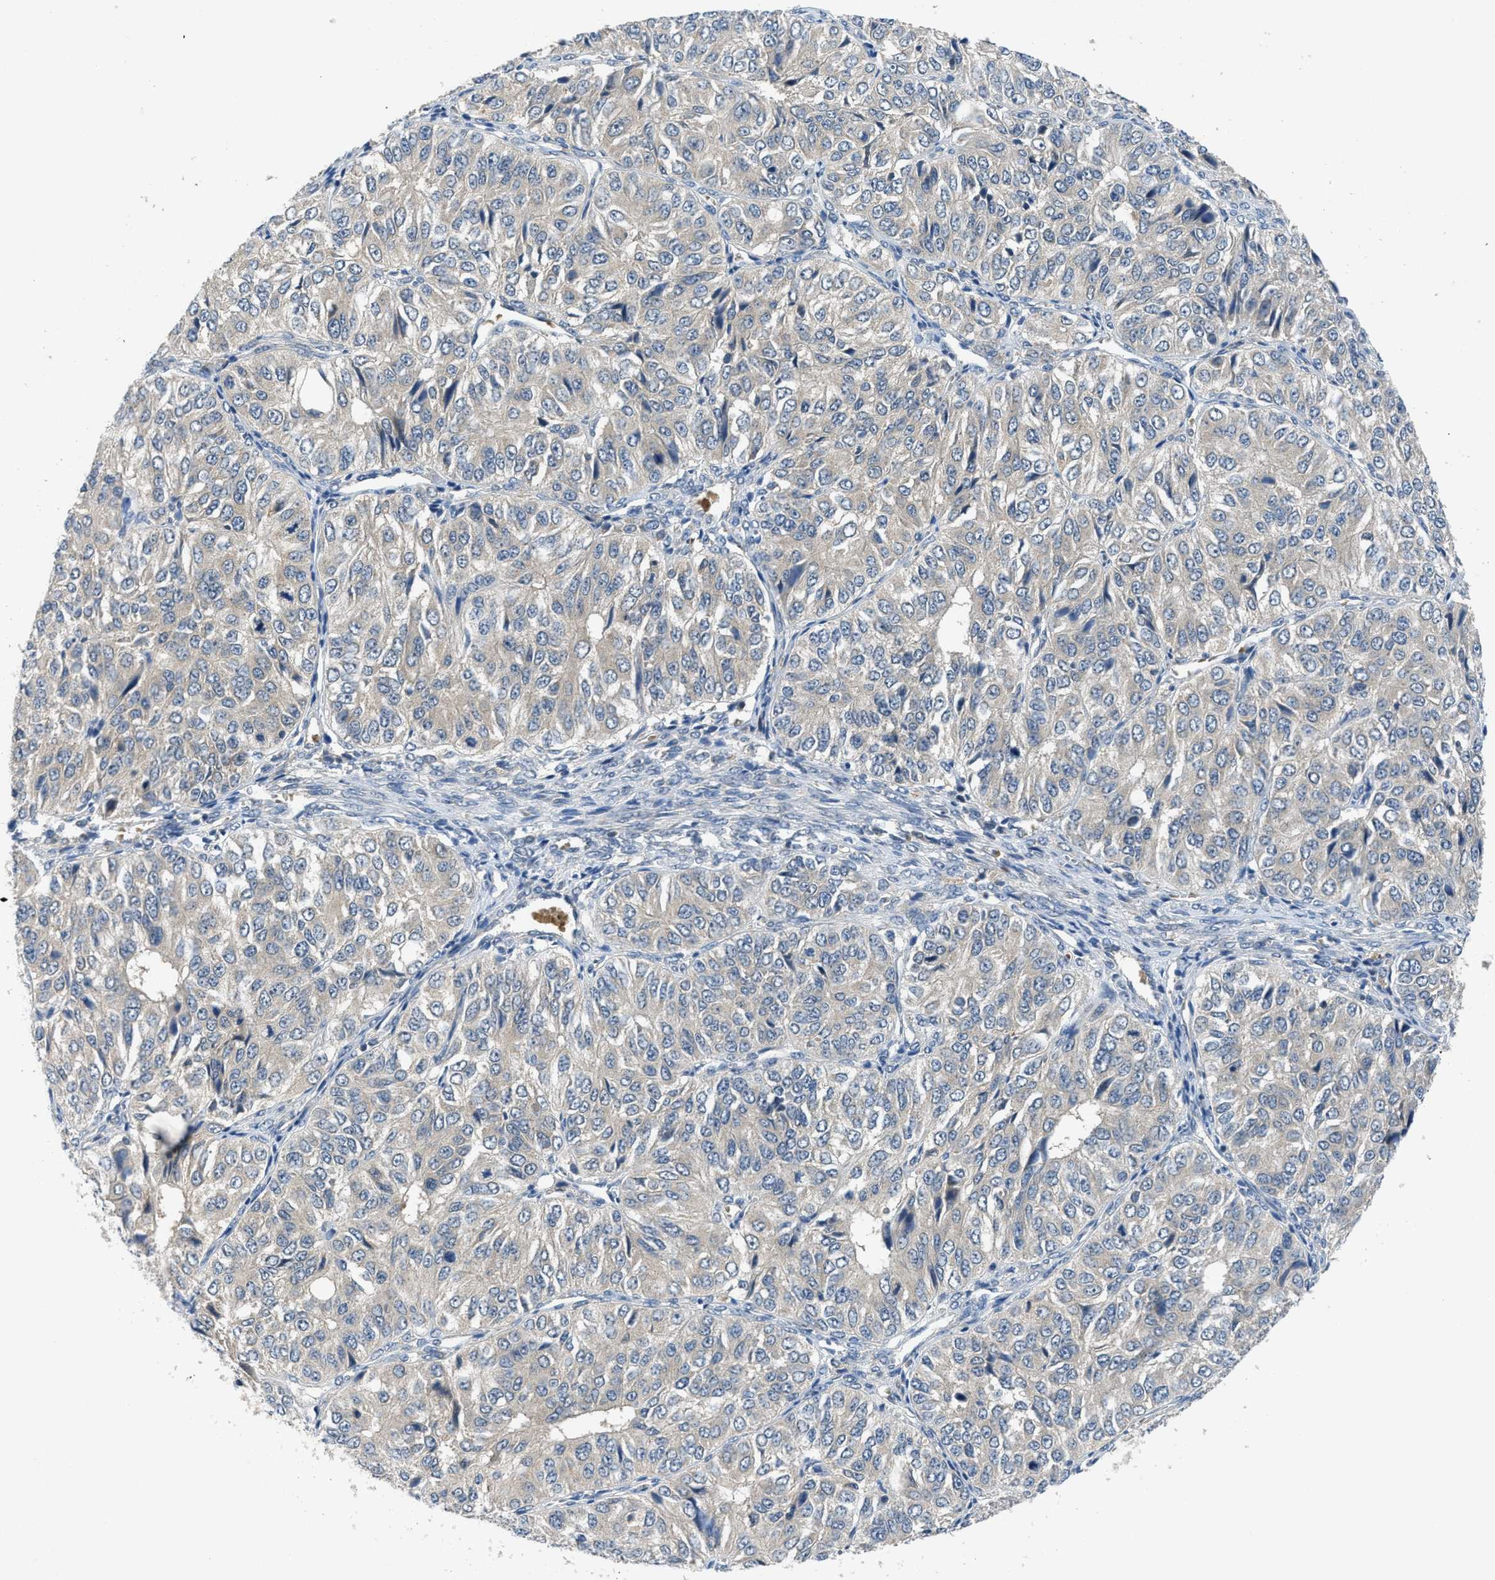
{"staining": {"intensity": "weak", "quantity": ">75%", "location": "cytoplasmic/membranous"}, "tissue": "ovarian cancer", "cell_type": "Tumor cells", "image_type": "cancer", "snomed": [{"axis": "morphology", "description": "Carcinoma, endometroid"}, {"axis": "topography", "description": "Ovary"}], "caption": "Immunohistochemical staining of endometroid carcinoma (ovarian) reveals weak cytoplasmic/membranous protein expression in about >75% of tumor cells.", "gene": "PDE7A", "patient": {"sex": "female", "age": 51}}